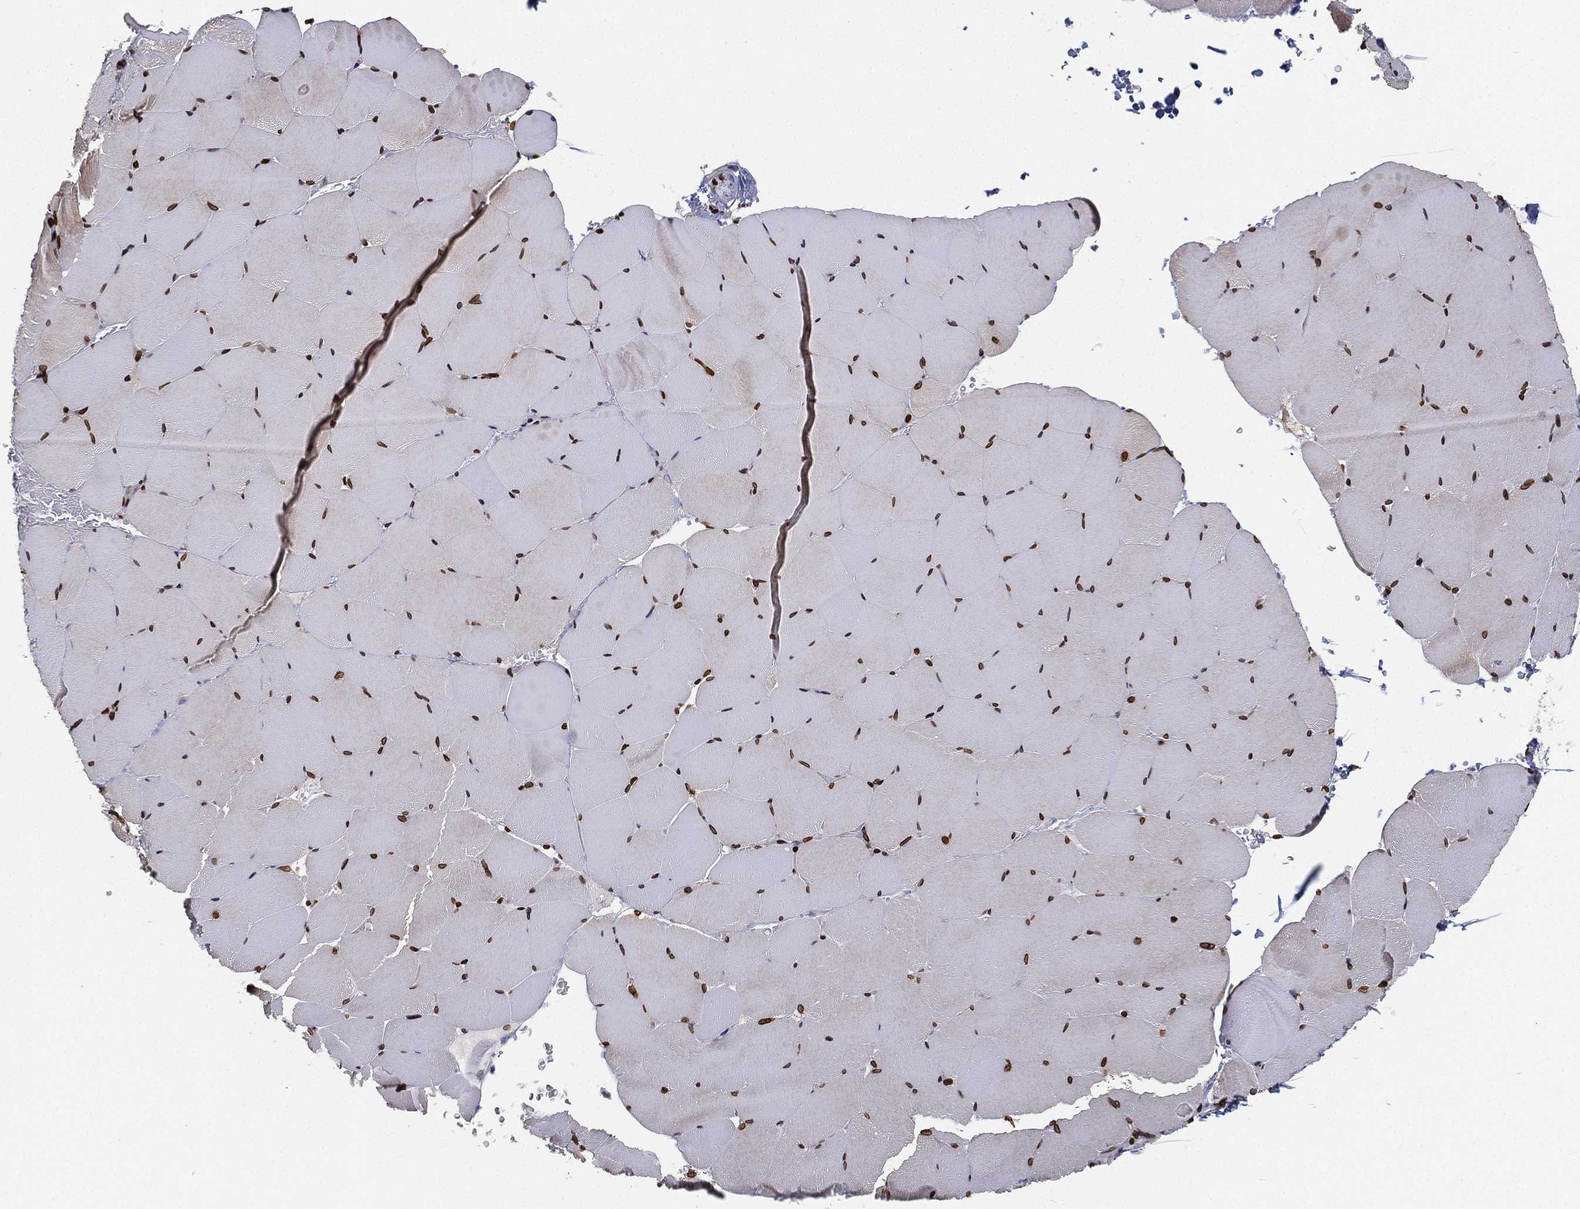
{"staining": {"intensity": "strong", "quantity": ">75%", "location": "nuclear"}, "tissue": "skeletal muscle", "cell_type": "Myocytes", "image_type": "normal", "snomed": [{"axis": "morphology", "description": "Normal tissue, NOS"}, {"axis": "topography", "description": "Skeletal muscle"}], "caption": "Human skeletal muscle stained for a protein (brown) reveals strong nuclear positive expression in about >75% of myocytes.", "gene": "PALB2", "patient": {"sex": "female", "age": 37}}